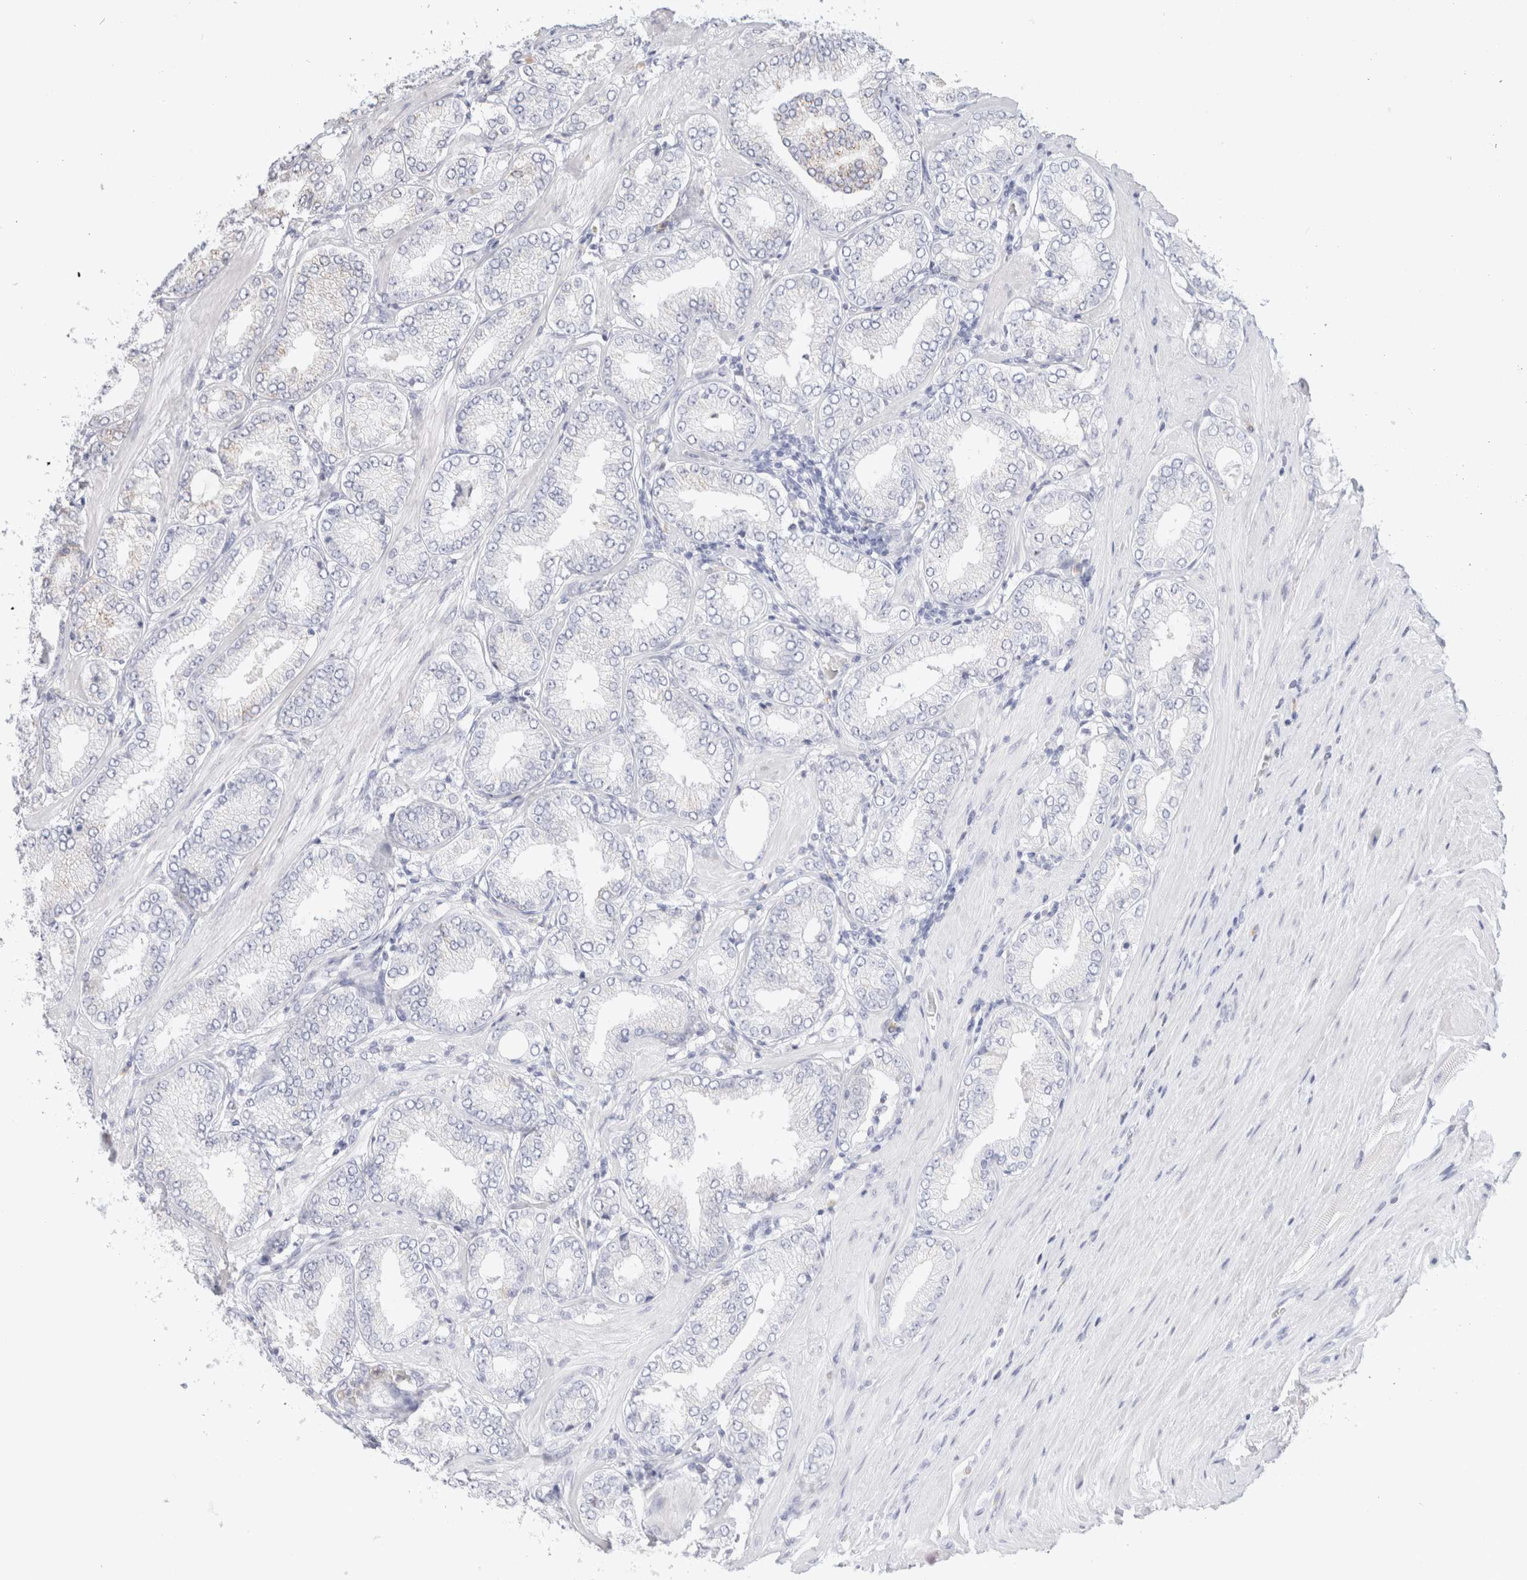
{"staining": {"intensity": "negative", "quantity": "none", "location": "none"}, "tissue": "prostate cancer", "cell_type": "Tumor cells", "image_type": "cancer", "snomed": [{"axis": "morphology", "description": "Adenocarcinoma, Low grade"}, {"axis": "topography", "description": "Prostate"}], "caption": "This is an immunohistochemistry (IHC) image of human prostate cancer. There is no staining in tumor cells.", "gene": "ARG1", "patient": {"sex": "male", "age": 62}}